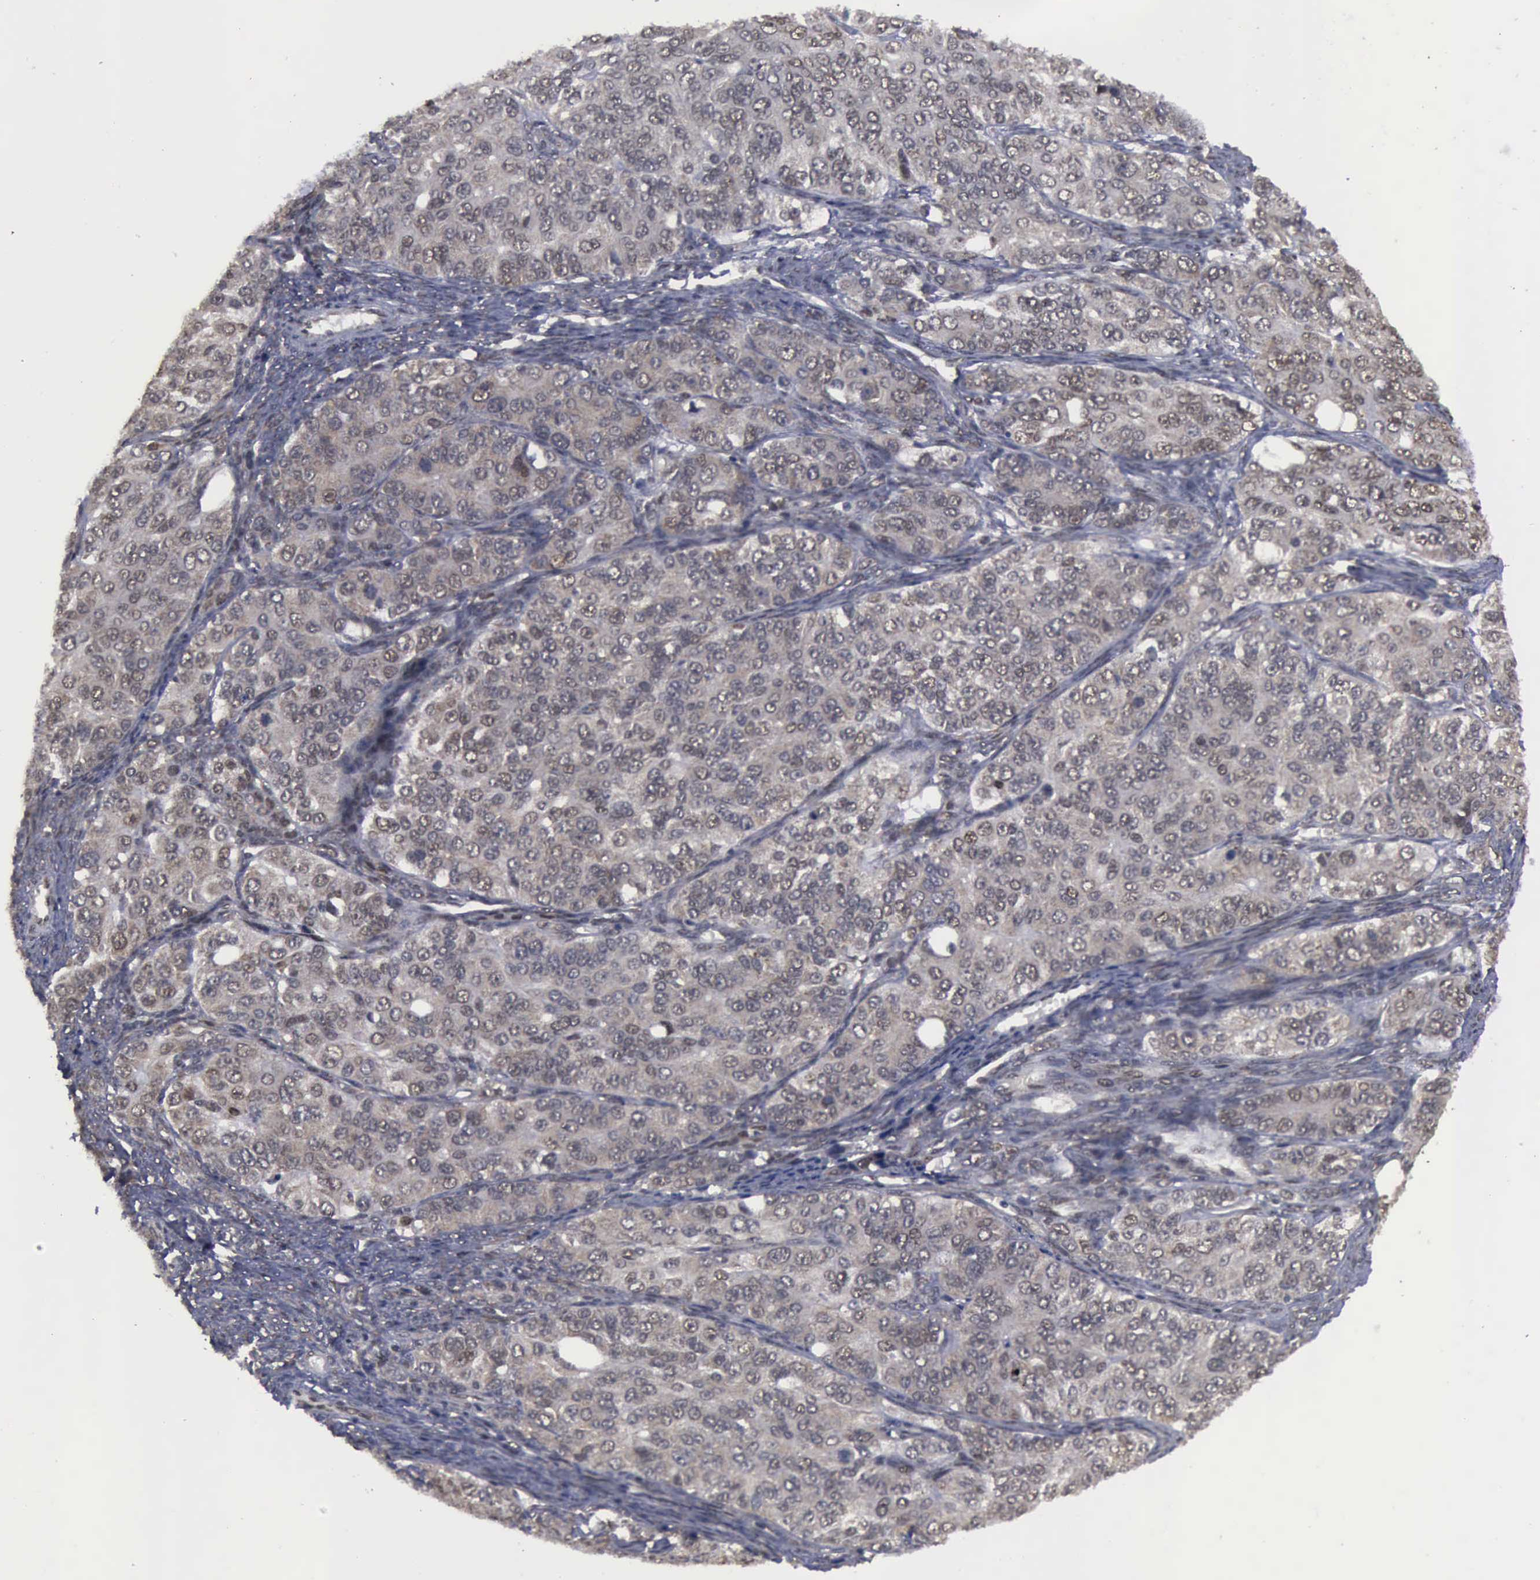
{"staining": {"intensity": "weak", "quantity": ">75%", "location": "cytoplasmic/membranous,nuclear"}, "tissue": "ovarian cancer", "cell_type": "Tumor cells", "image_type": "cancer", "snomed": [{"axis": "morphology", "description": "Carcinoma, endometroid"}, {"axis": "topography", "description": "Ovary"}], "caption": "Immunohistochemistry of endometroid carcinoma (ovarian) demonstrates low levels of weak cytoplasmic/membranous and nuclear positivity in approximately >75% of tumor cells.", "gene": "RTCB", "patient": {"sex": "female", "age": 51}}